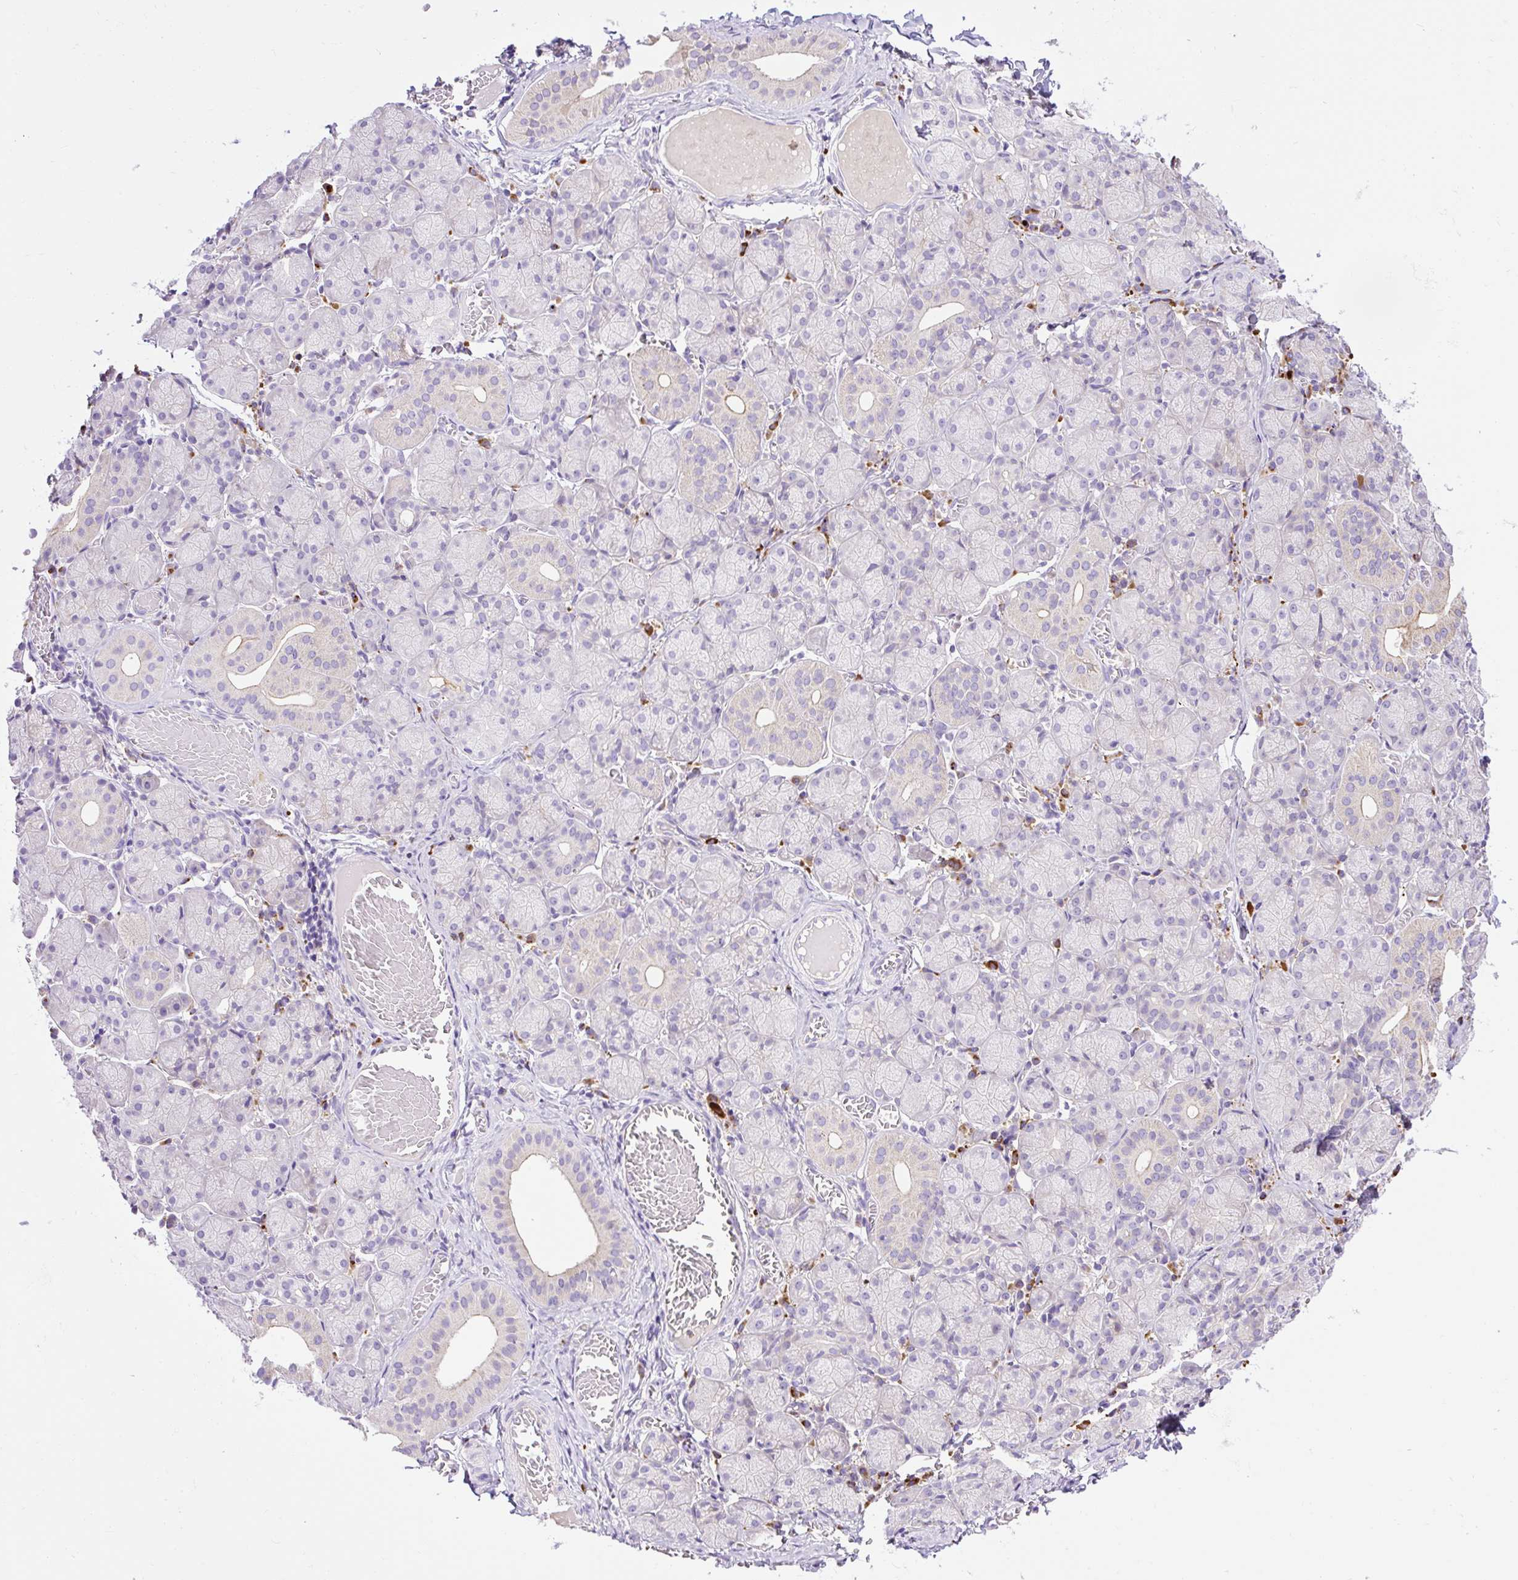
{"staining": {"intensity": "negative", "quantity": "none", "location": "none"}, "tissue": "salivary gland", "cell_type": "Glandular cells", "image_type": "normal", "snomed": [{"axis": "morphology", "description": "Normal tissue, NOS"}, {"axis": "topography", "description": "Salivary gland"}], "caption": "An immunohistochemistry (IHC) histopathology image of unremarkable salivary gland is shown. There is no staining in glandular cells of salivary gland.", "gene": "CFAP47", "patient": {"sex": "female", "age": 24}}